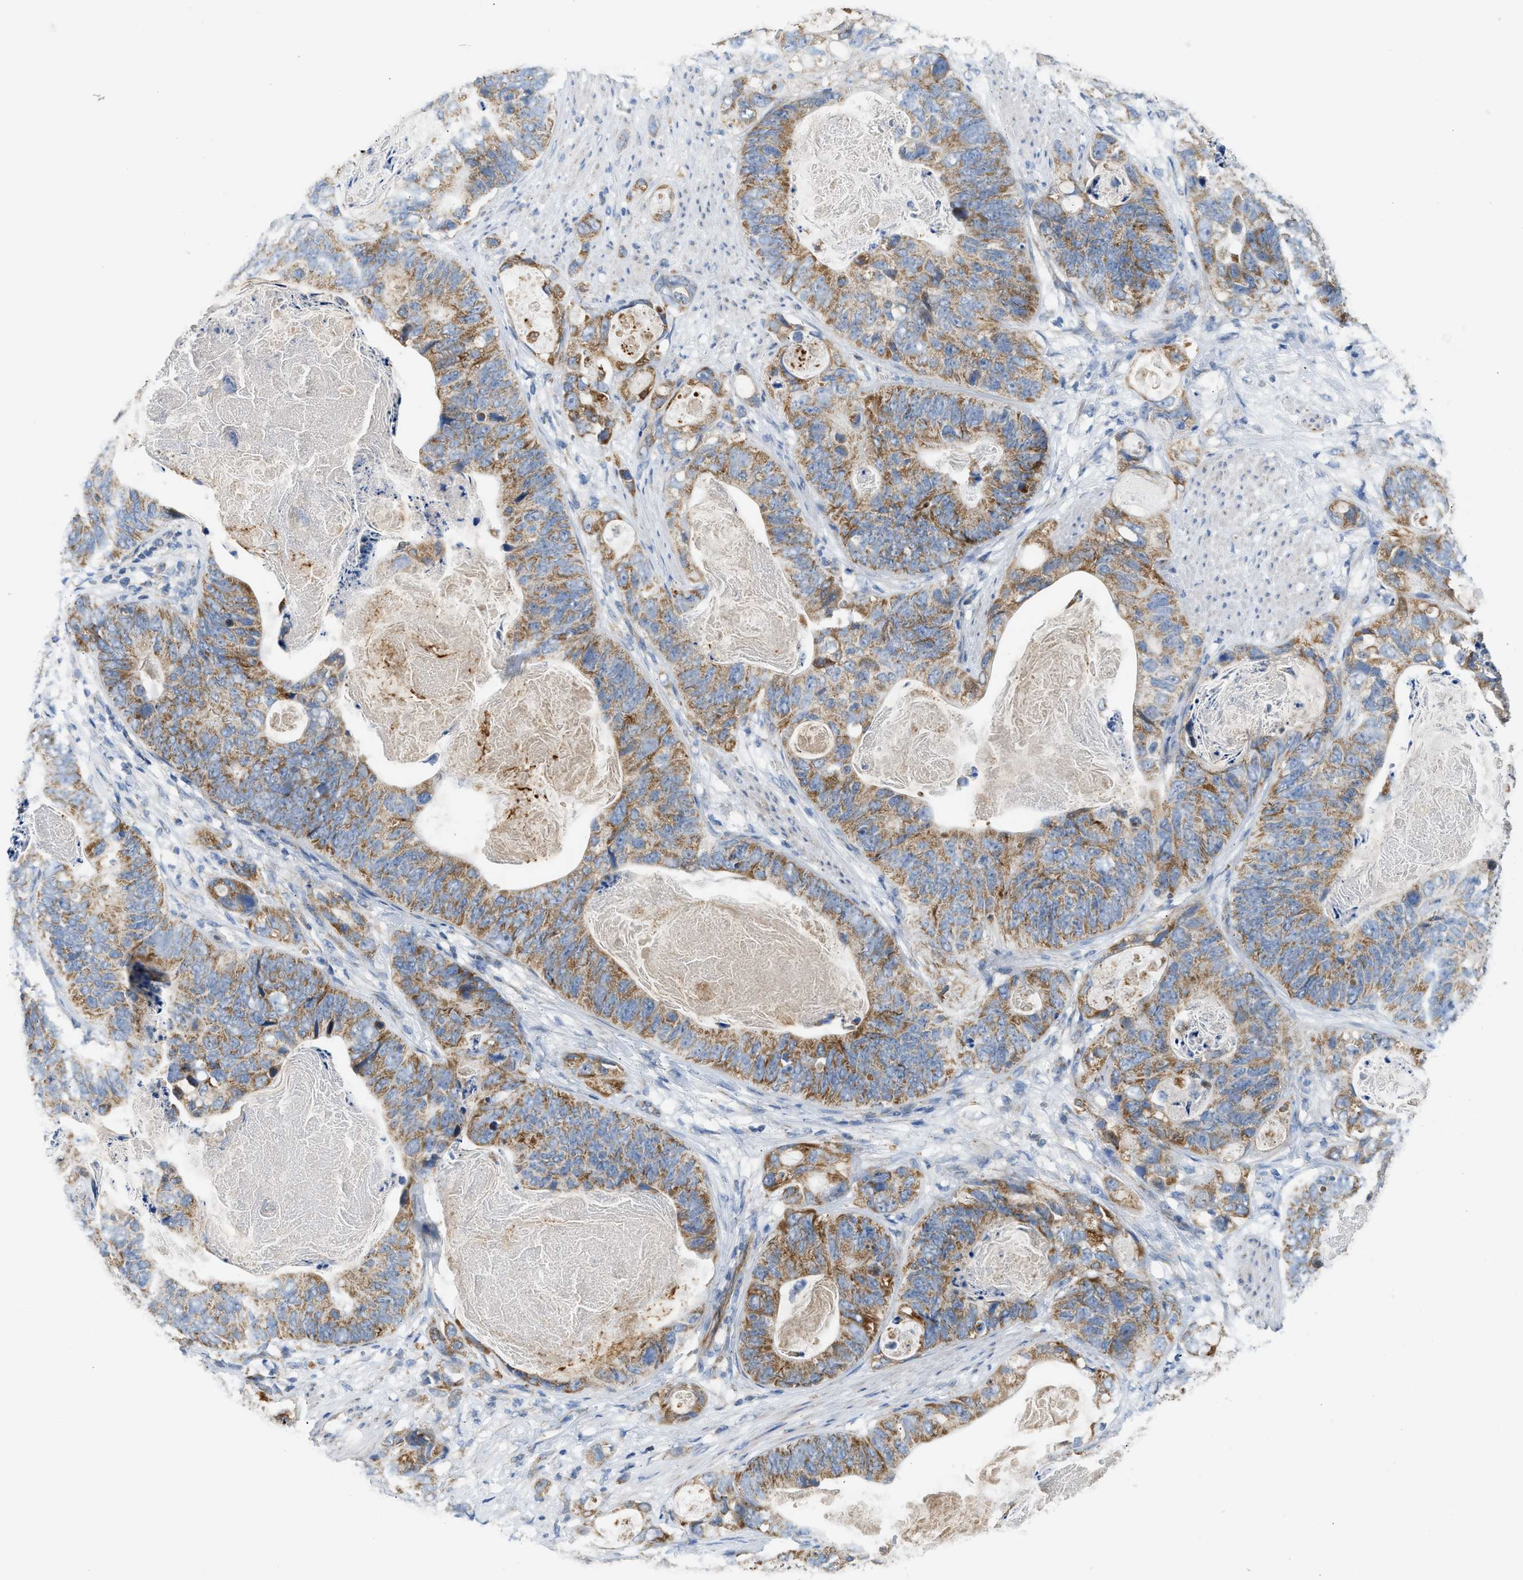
{"staining": {"intensity": "moderate", "quantity": ">75%", "location": "cytoplasmic/membranous"}, "tissue": "stomach cancer", "cell_type": "Tumor cells", "image_type": "cancer", "snomed": [{"axis": "morphology", "description": "Adenocarcinoma, NOS"}, {"axis": "topography", "description": "Stomach"}], "caption": "Human stomach cancer stained with a brown dye exhibits moderate cytoplasmic/membranous positive expression in about >75% of tumor cells.", "gene": "GOT2", "patient": {"sex": "female", "age": 89}}